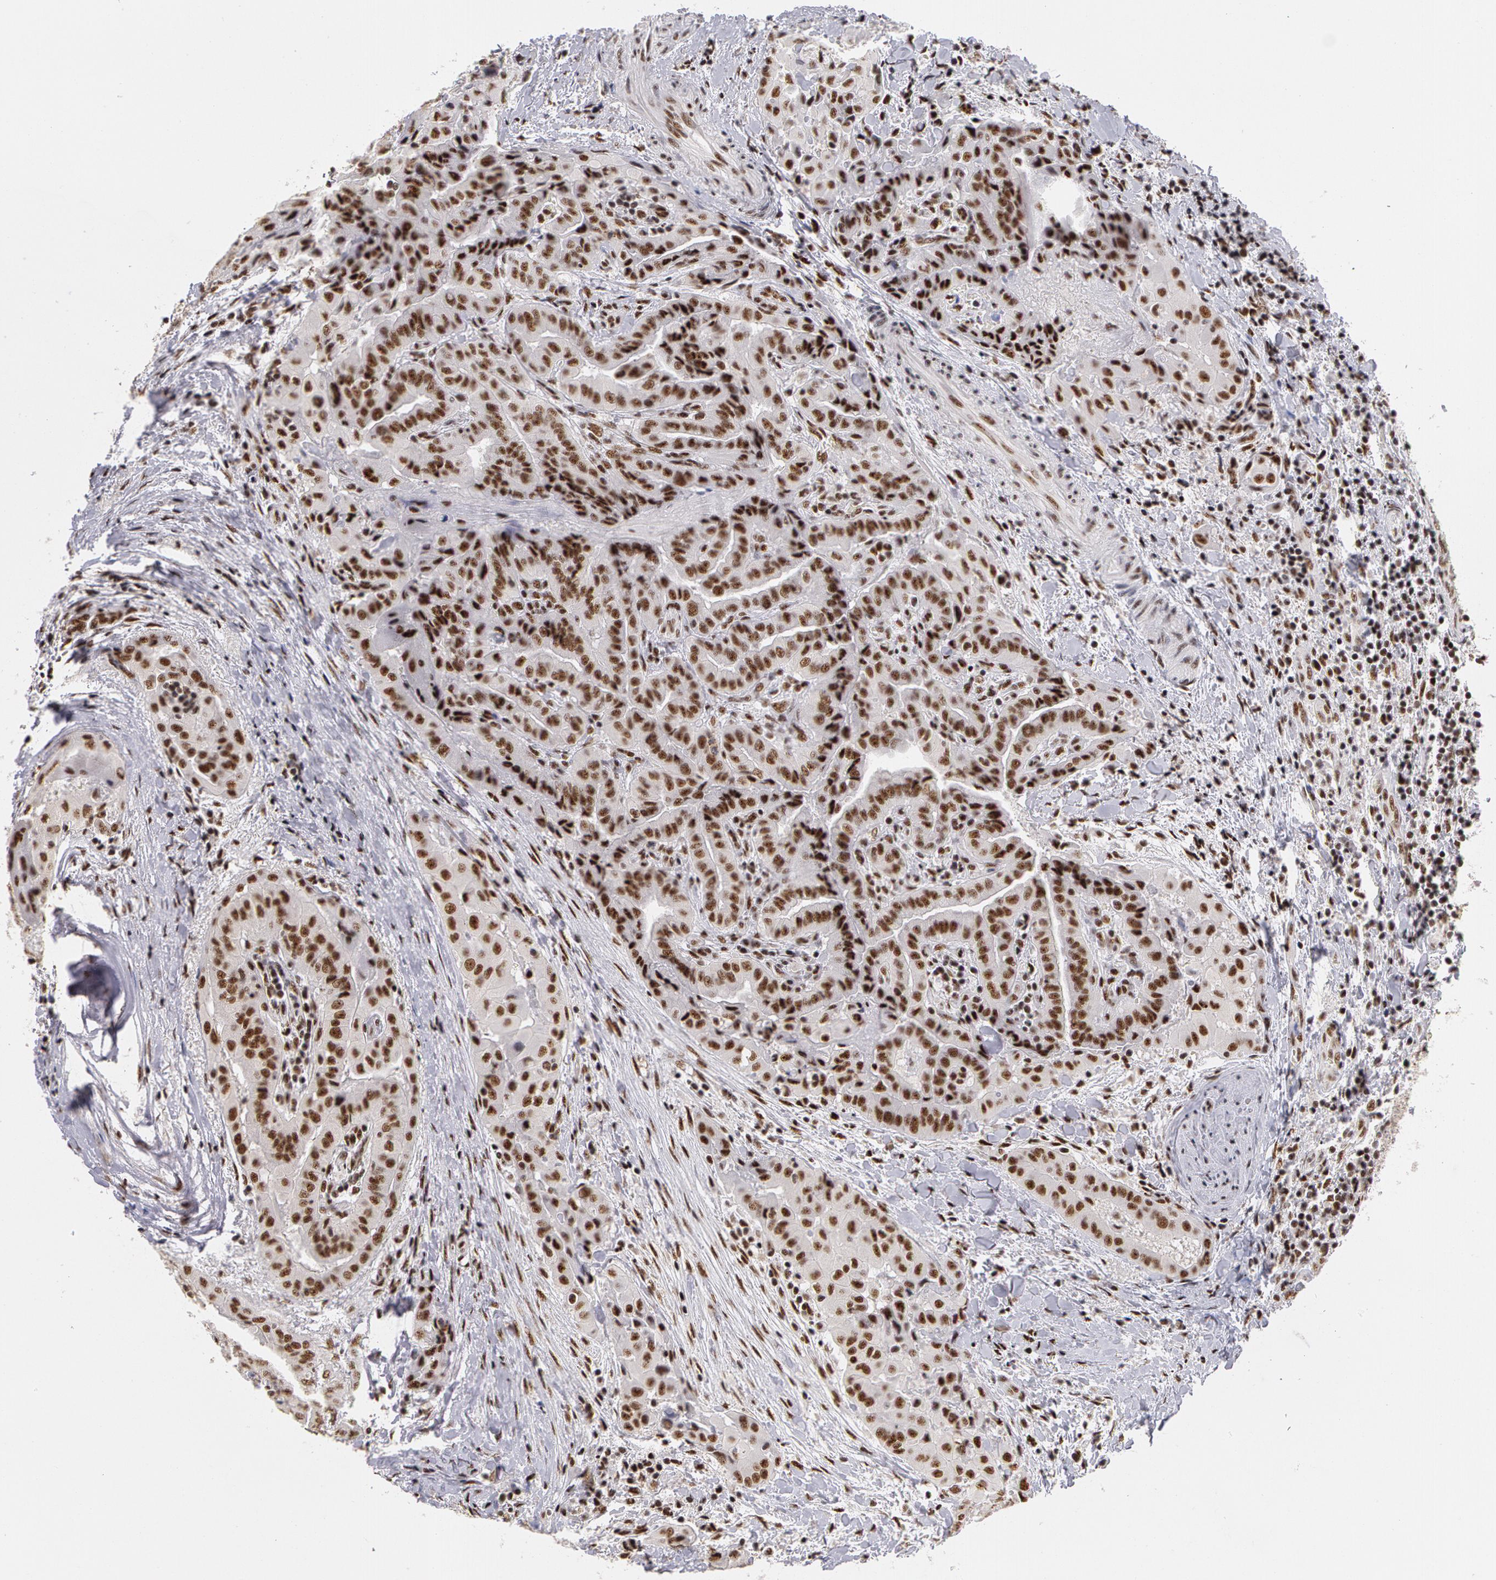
{"staining": {"intensity": "strong", "quantity": ">75%", "location": "nuclear"}, "tissue": "thyroid cancer", "cell_type": "Tumor cells", "image_type": "cancer", "snomed": [{"axis": "morphology", "description": "Papillary adenocarcinoma, NOS"}, {"axis": "topography", "description": "Thyroid gland"}], "caption": "Papillary adenocarcinoma (thyroid) was stained to show a protein in brown. There is high levels of strong nuclear positivity in approximately >75% of tumor cells.", "gene": "PNN", "patient": {"sex": "female", "age": 71}}